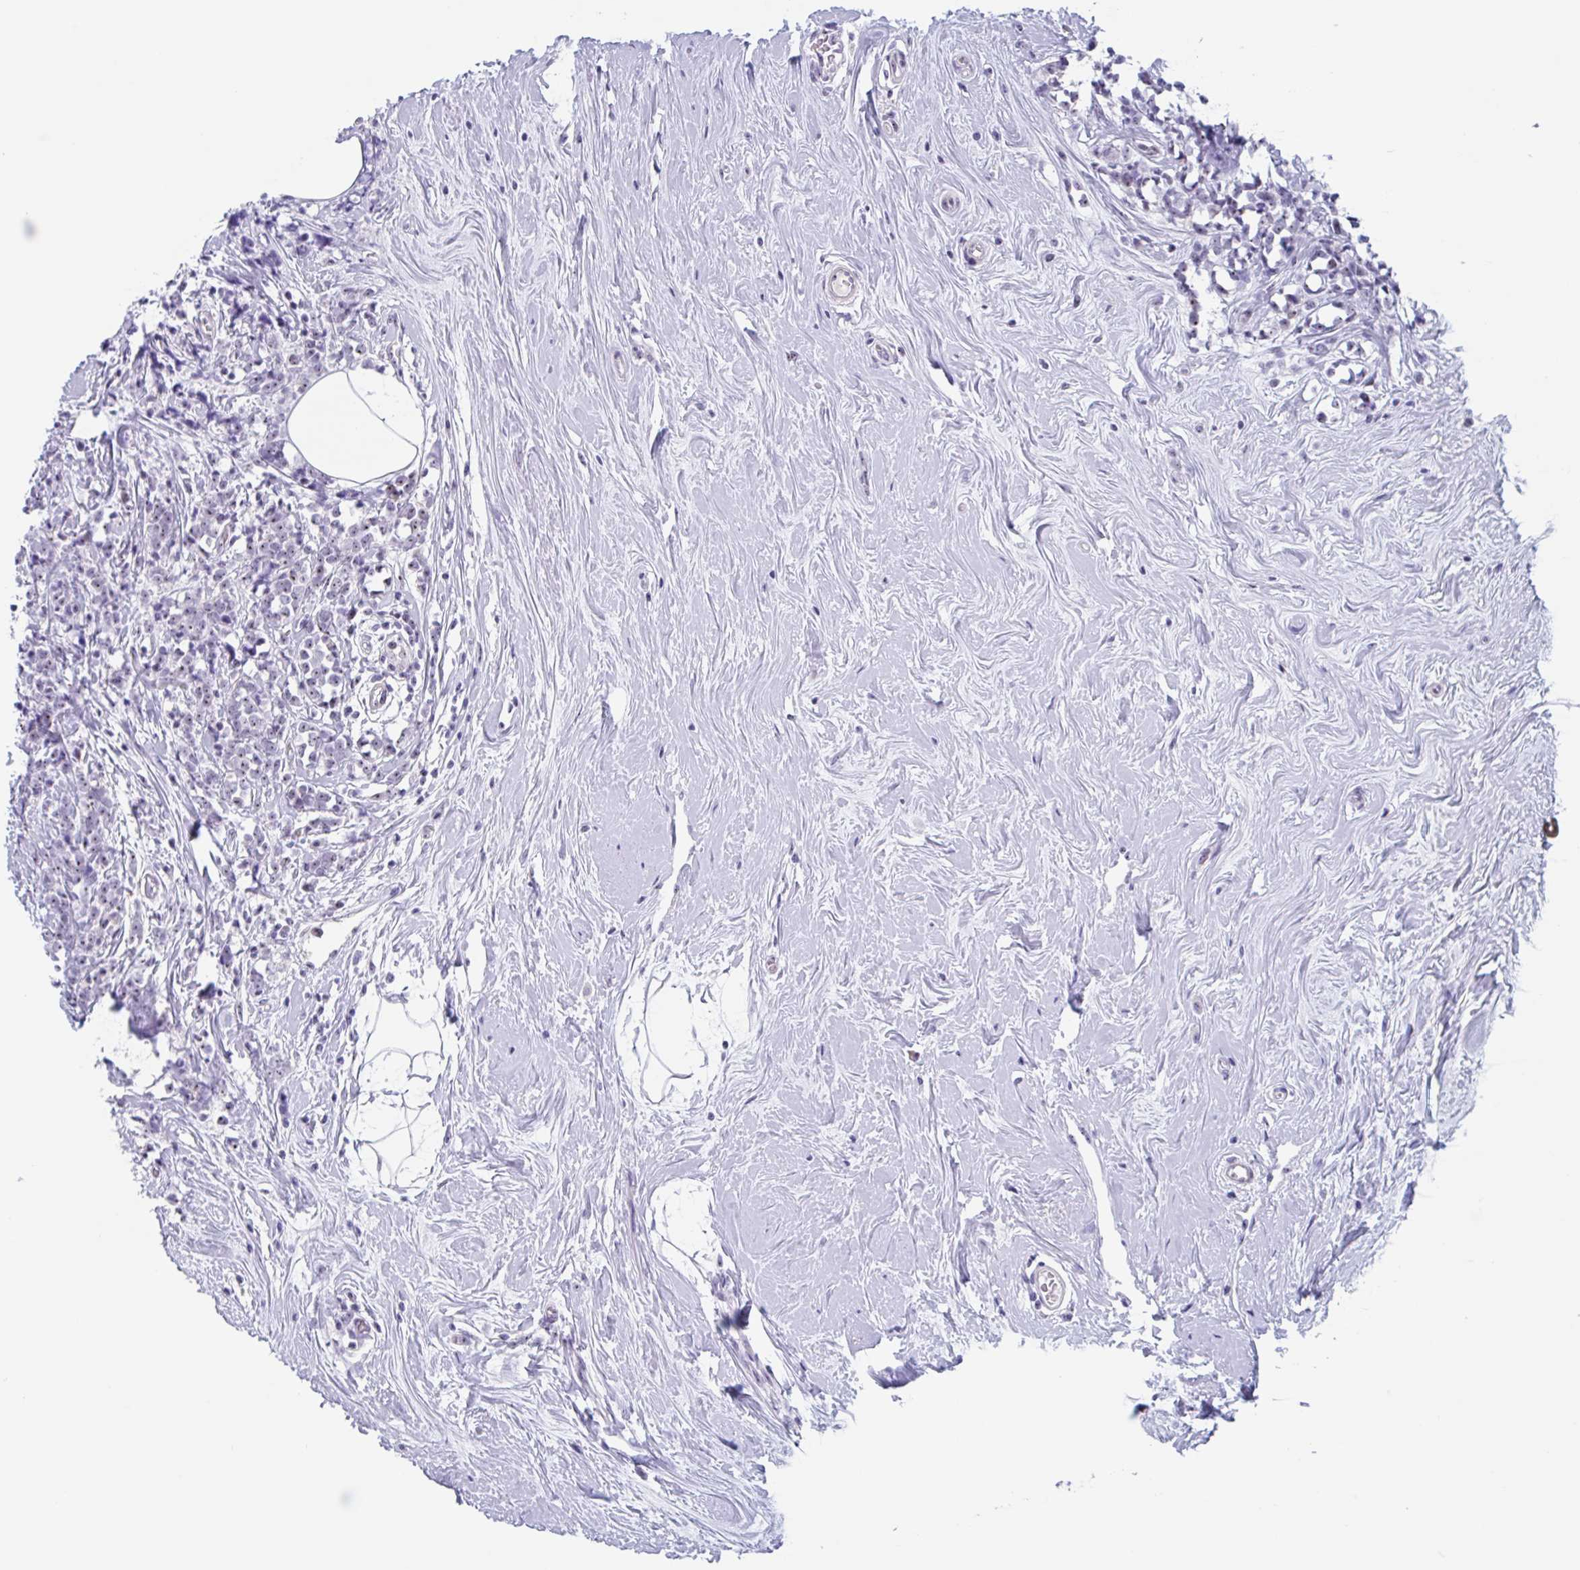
{"staining": {"intensity": "weak", "quantity": ">75%", "location": "nuclear"}, "tissue": "breast cancer", "cell_type": "Tumor cells", "image_type": "cancer", "snomed": [{"axis": "morphology", "description": "Lobular carcinoma"}, {"axis": "topography", "description": "Breast"}], "caption": "IHC (DAB) staining of breast cancer reveals weak nuclear protein positivity in approximately >75% of tumor cells.", "gene": "LENG9", "patient": {"sex": "female", "age": 58}}